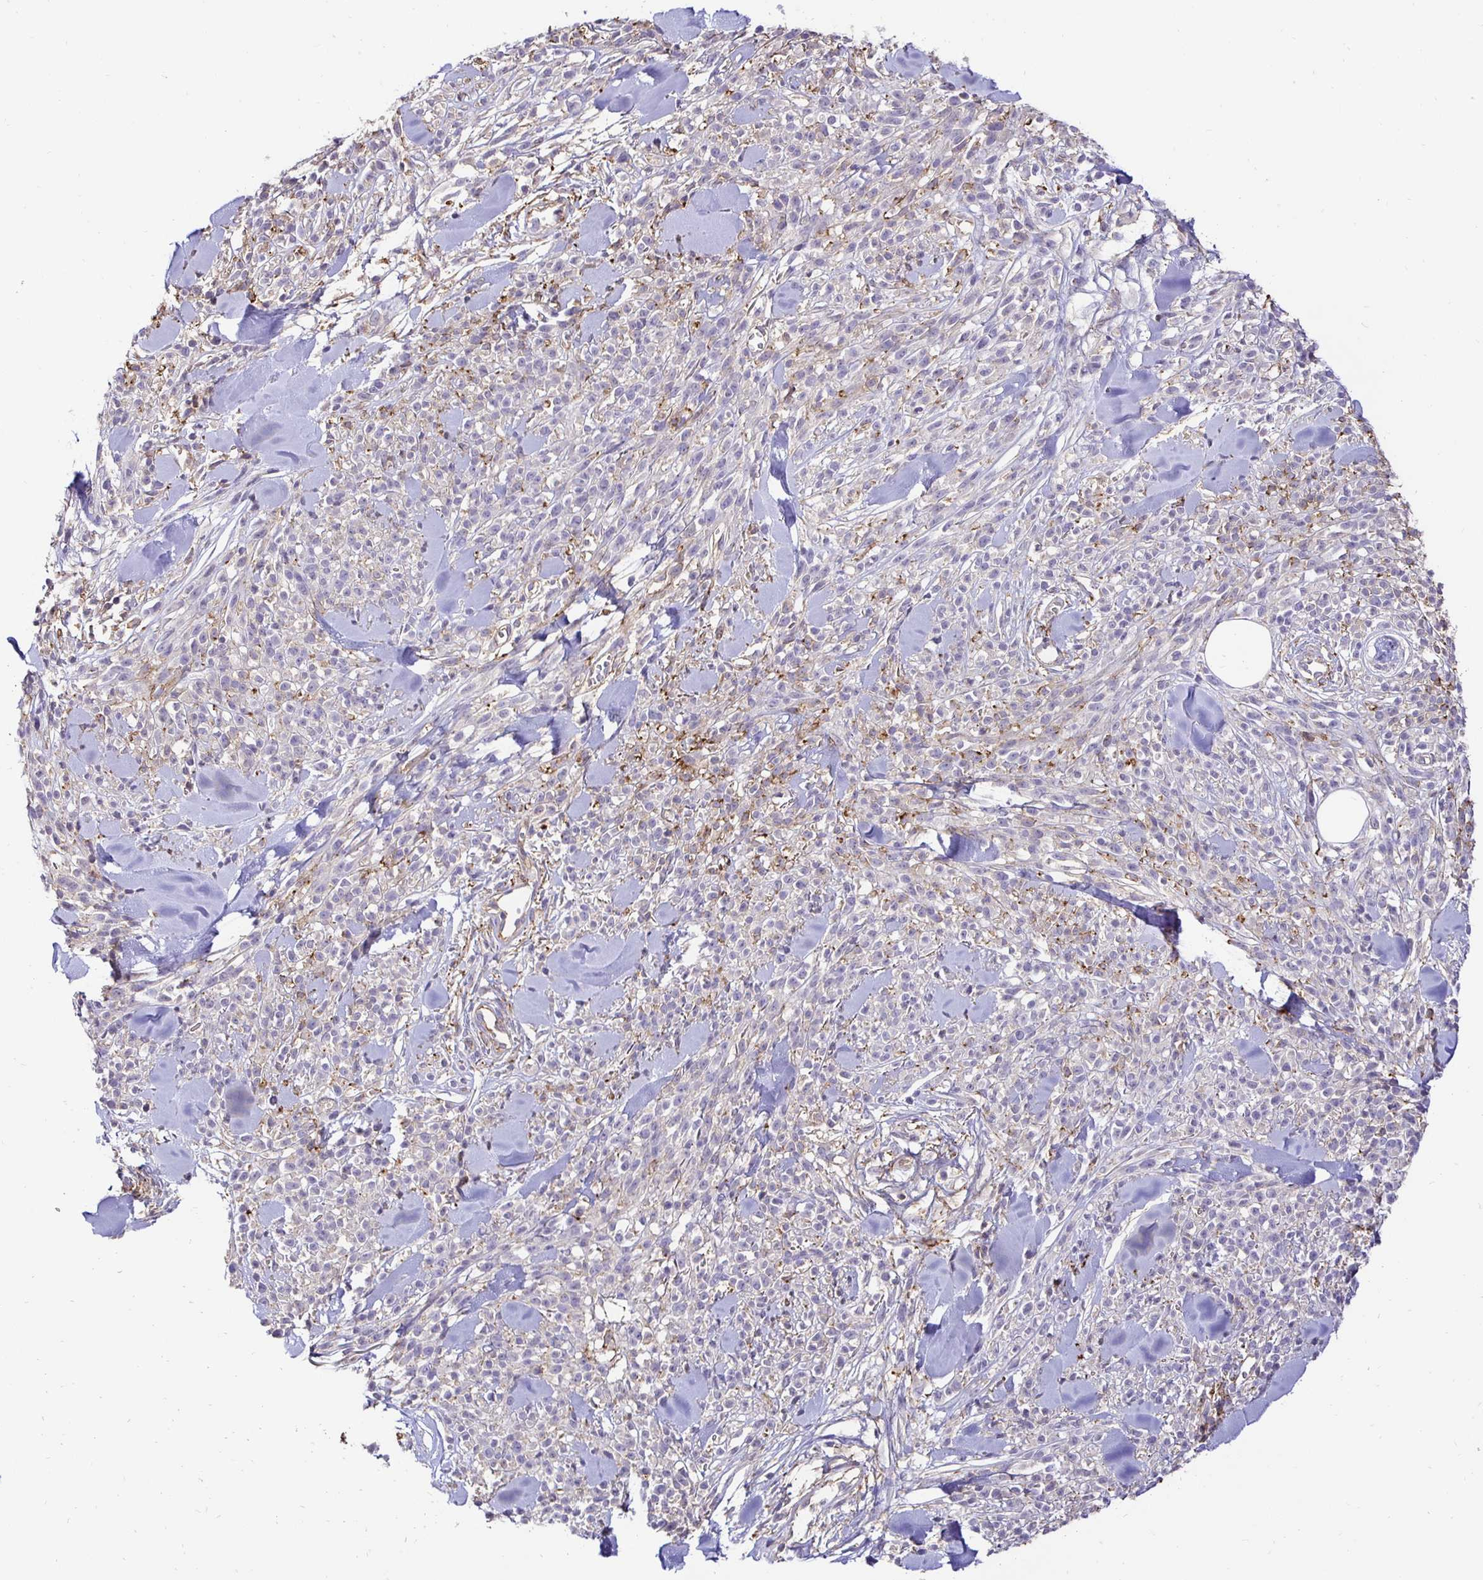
{"staining": {"intensity": "negative", "quantity": "none", "location": "none"}, "tissue": "melanoma", "cell_type": "Tumor cells", "image_type": "cancer", "snomed": [{"axis": "morphology", "description": "Malignant melanoma, NOS"}, {"axis": "topography", "description": "Skin"}, {"axis": "topography", "description": "Skin of trunk"}], "caption": "Immunohistochemistry photomicrograph of malignant melanoma stained for a protein (brown), which exhibits no expression in tumor cells.", "gene": "SLC9A1", "patient": {"sex": "male", "age": 74}}